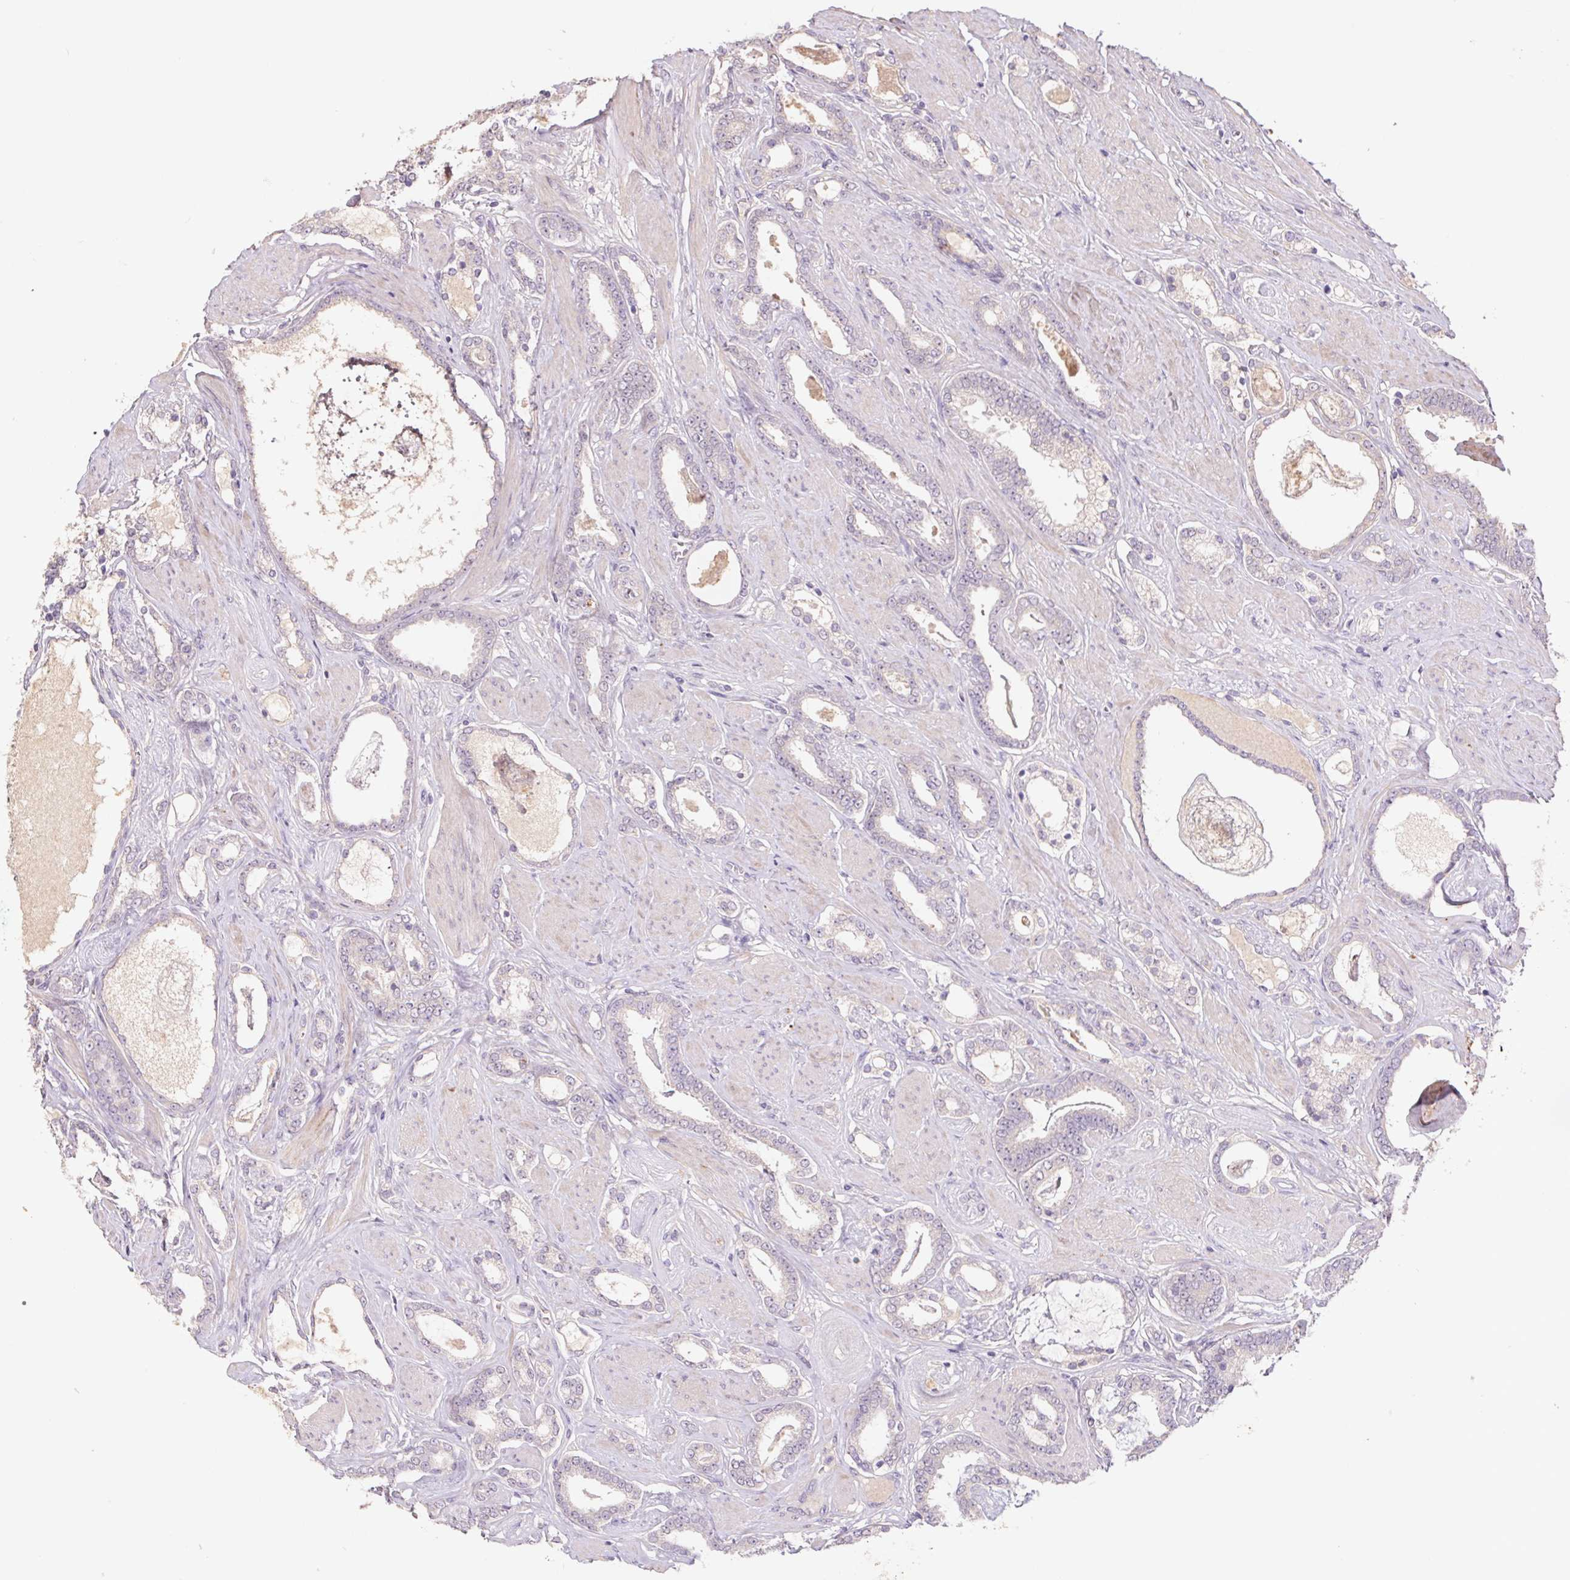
{"staining": {"intensity": "negative", "quantity": "none", "location": "none"}, "tissue": "prostate cancer", "cell_type": "Tumor cells", "image_type": "cancer", "snomed": [{"axis": "morphology", "description": "Adenocarcinoma, High grade"}, {"axis": "topography", "description": "Prostate"}], "caption": "Prostate adenocarcinoma (high-grade) was stained to show a protein in brown. There is no significant positivity in tumor cells.", "gene": "GRM2", "patient": {"sex": "male", "age": 63}}